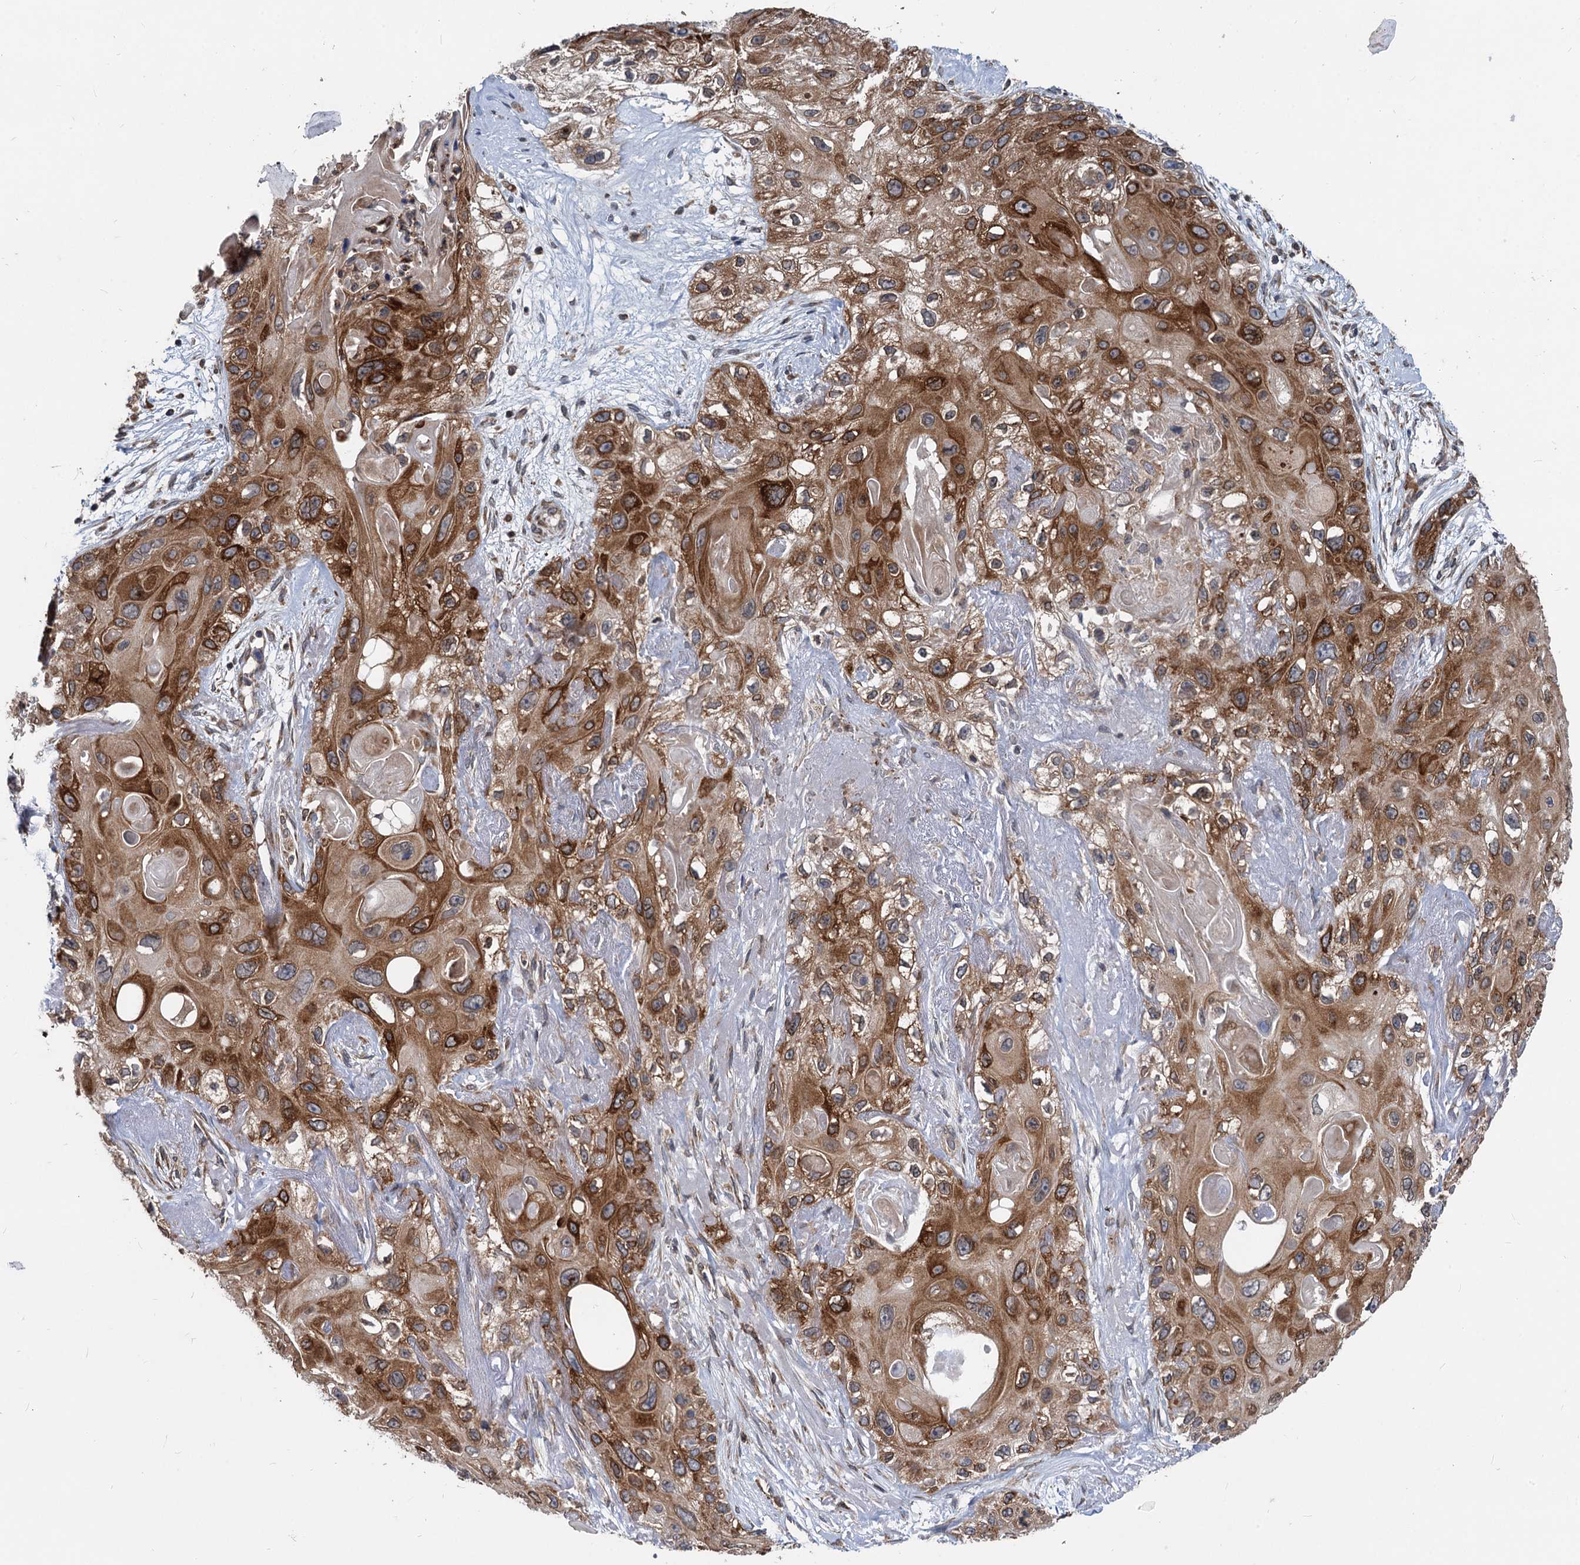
{"staining": {"intensity": "strong", "quantity": ">75%", "location": "cytoplasmic/membranous"}, "tissue": "skin cancer", "cell_type": "Tumor cells", "image_type": "cancer", "snomed": [{"axis": "morphology", "description": "Normal tissue, NOS"}, {"axis": "morphology", "description": "Squamous cell carcinoma, NOS"}, {"axis": "topography", "description": "Skin"}], "caption": "The histopathology image demonstrates staining of skin cancer (squamous cell carcinoma), revealing strong cytoplasmic/membranous protein staining (brown color) within tumor cells. Immunohistochemistry (ihc) stains the protein in brown and the nuclei are stained blue.", "gene": "STIM1", "patient": {"sex": "male", "age": 72}}